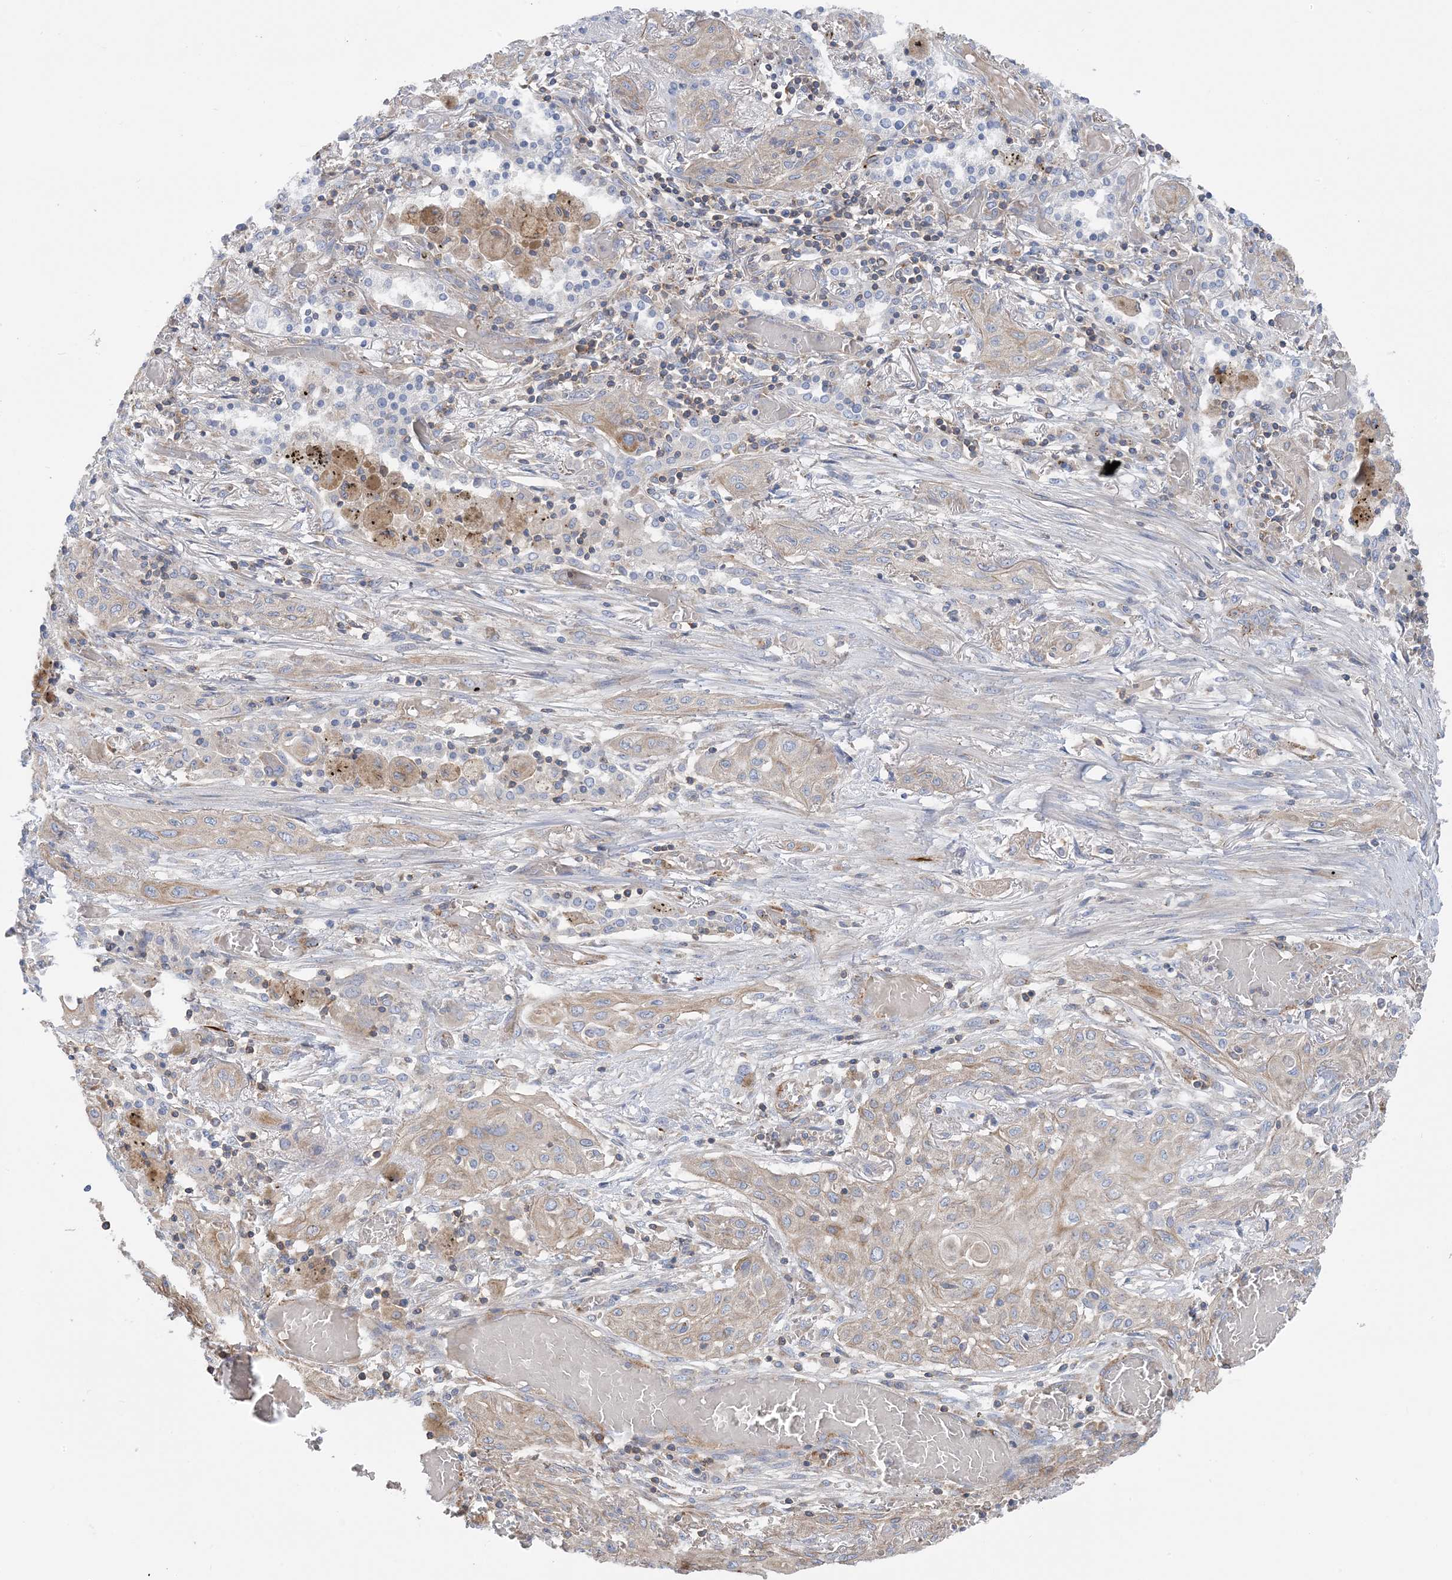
{"staining": {"intensity": "weak", "quantity": "<25%", "location": "cytoplasmic/membranous"}, "tissue": "lung cancer", "cell_type": "Tumor cells", "image_type": "cancer", "snomed": [{"axis": "morphology", "description": "Squamous cell carcinoma, NOS"}, {"axis": "topography", "description": "Lung"}], "caption": "Tumor cells are negative for protein expression in human lung cancer (squamous cell carcinoma).", "gene": "CALHM5", "patient": {"sex": "female", "age": 47}}